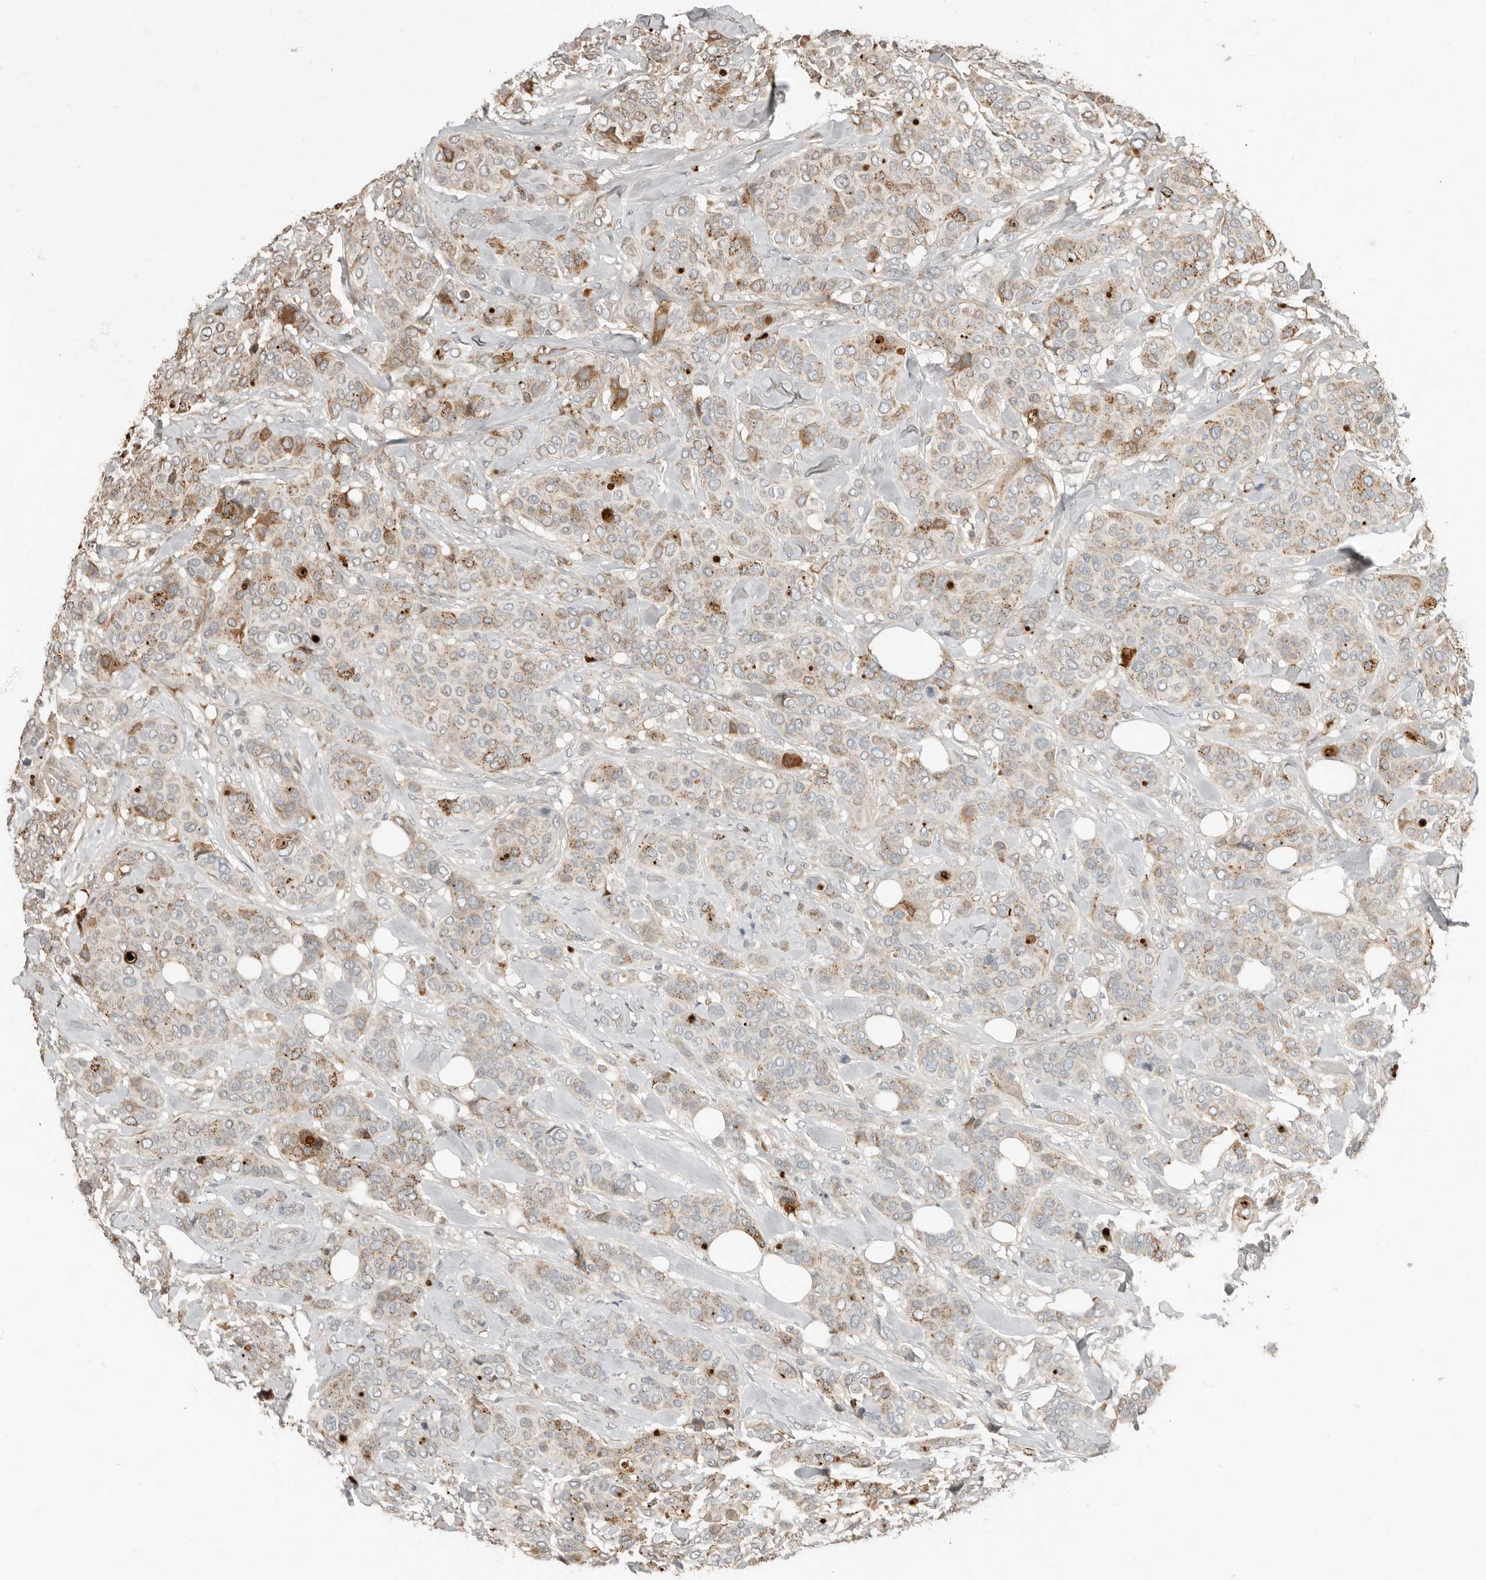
{"staining": {"intensity": "moderate", "quantity": "25%-75%", "location": "cytoplasmic/membranous"}, "tissue": "breast cancer", "cell_type": "Tumor cells", "image_type": "cancer", "snomed": [{"axis": "morphology", "description": "Lobular carcinoma"}, {"axis": "topography", "description": "Breast"}], "caption": "About 25%-75% of tumor cells in breast cancer (lobular carcinoma) demonstrate moderate cytoplasmic/membranous protein expression as visualized by brown immunohistochemical staining.", "gene": "KLHL38", "patient": {"sex": "female", "age": 51}}